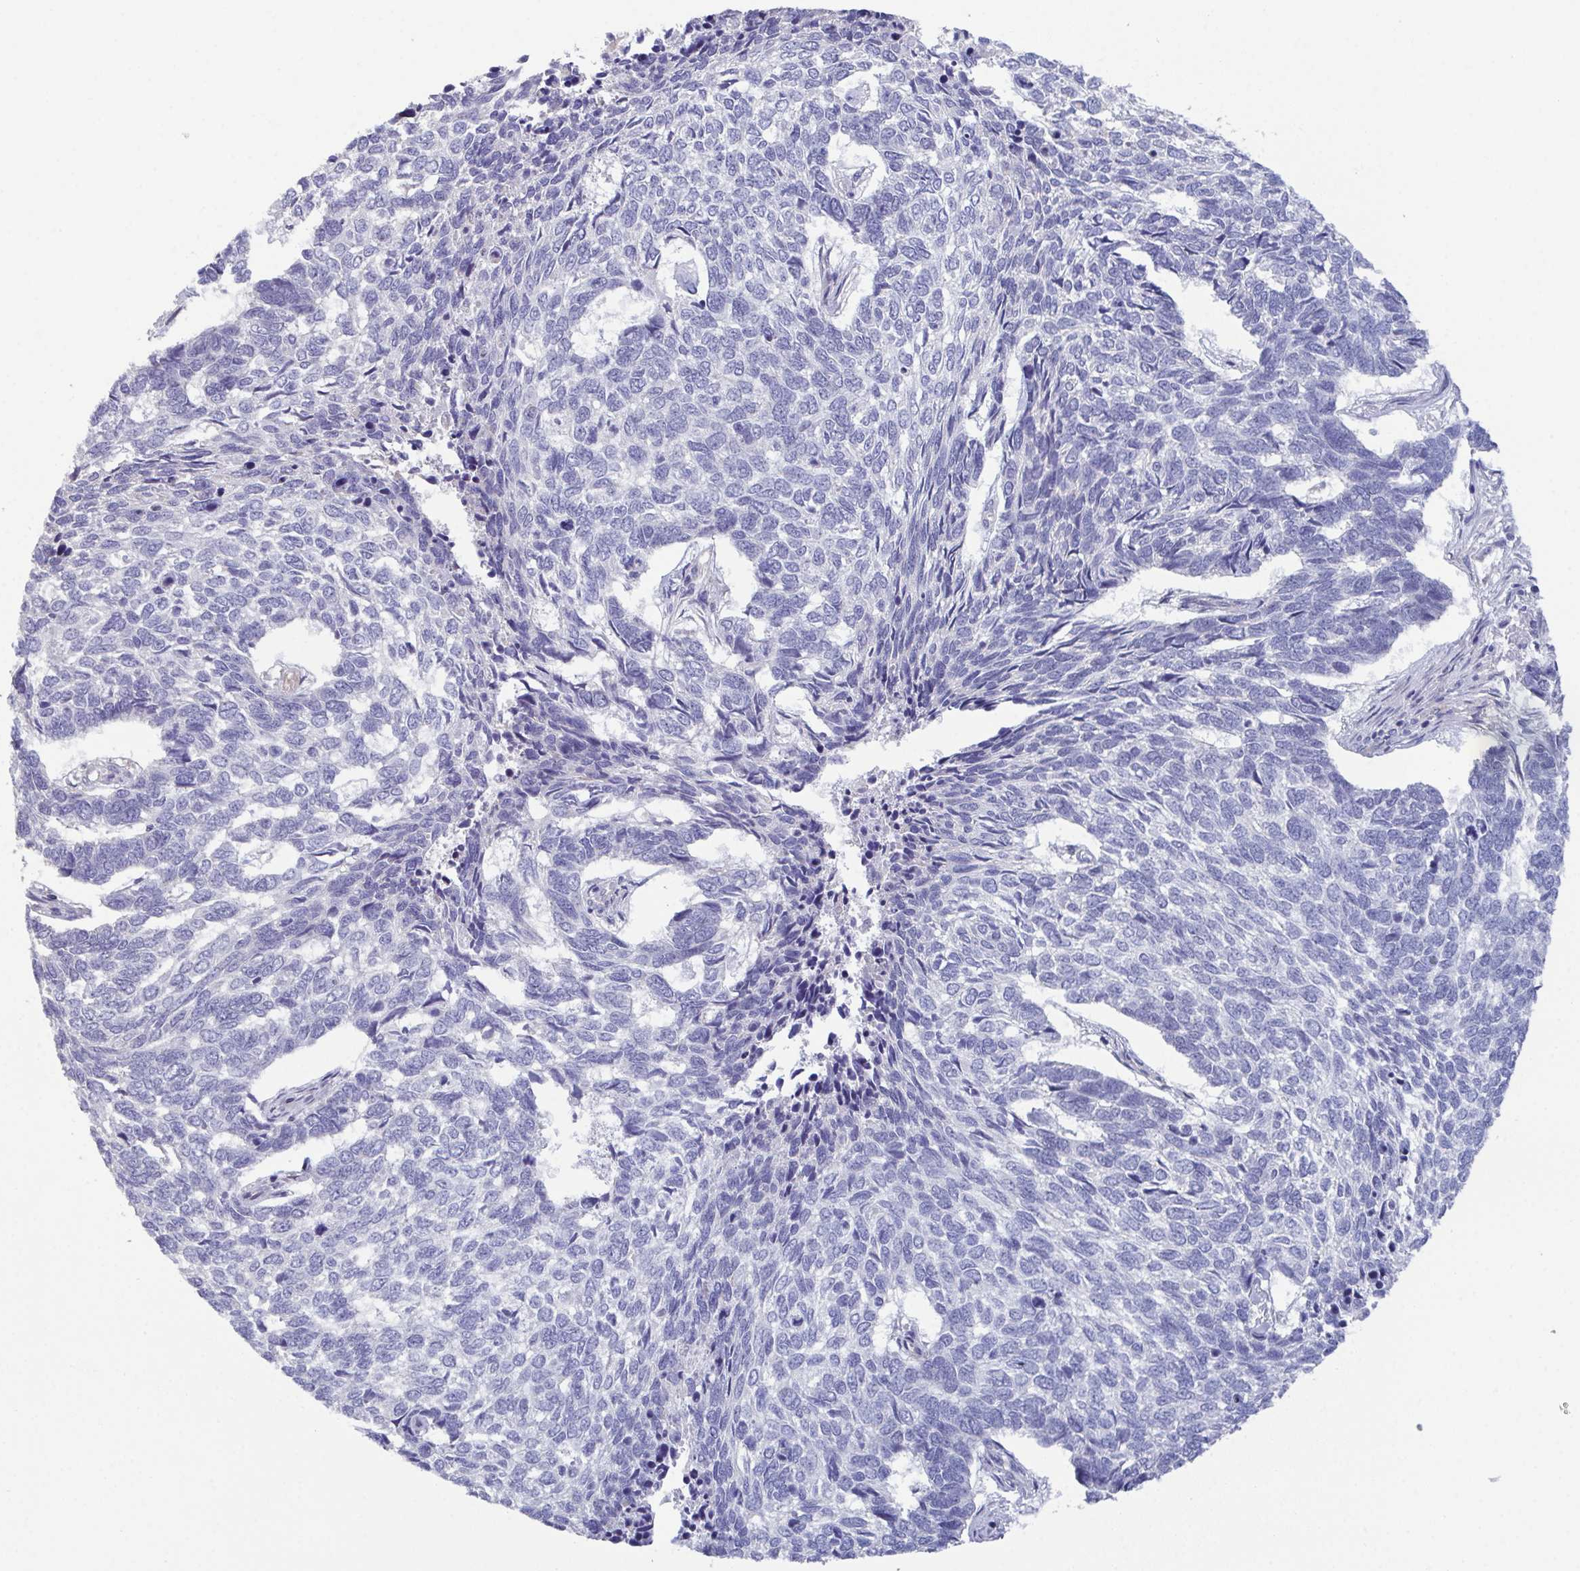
{"staining": {"intensity": "negative", "quantity": "none", "location": "none"}, "tissue": "skin cancer", "cell_type": "Tumor cells", "image_type": "cancer", "snomed": [{"axis": "morphology", "description": "Basal cell carcinoma"}, {"axis": "topography", "description": "Skin"}], "caption": "An image of human skin basal cell carcinoma is negative for staining in tumor cells. (DAB immunohistochemistry visualized using brightfield microscopy, high magnification).", "gene": "GLDC", "patient": {"sex": "female", "age": 65}}